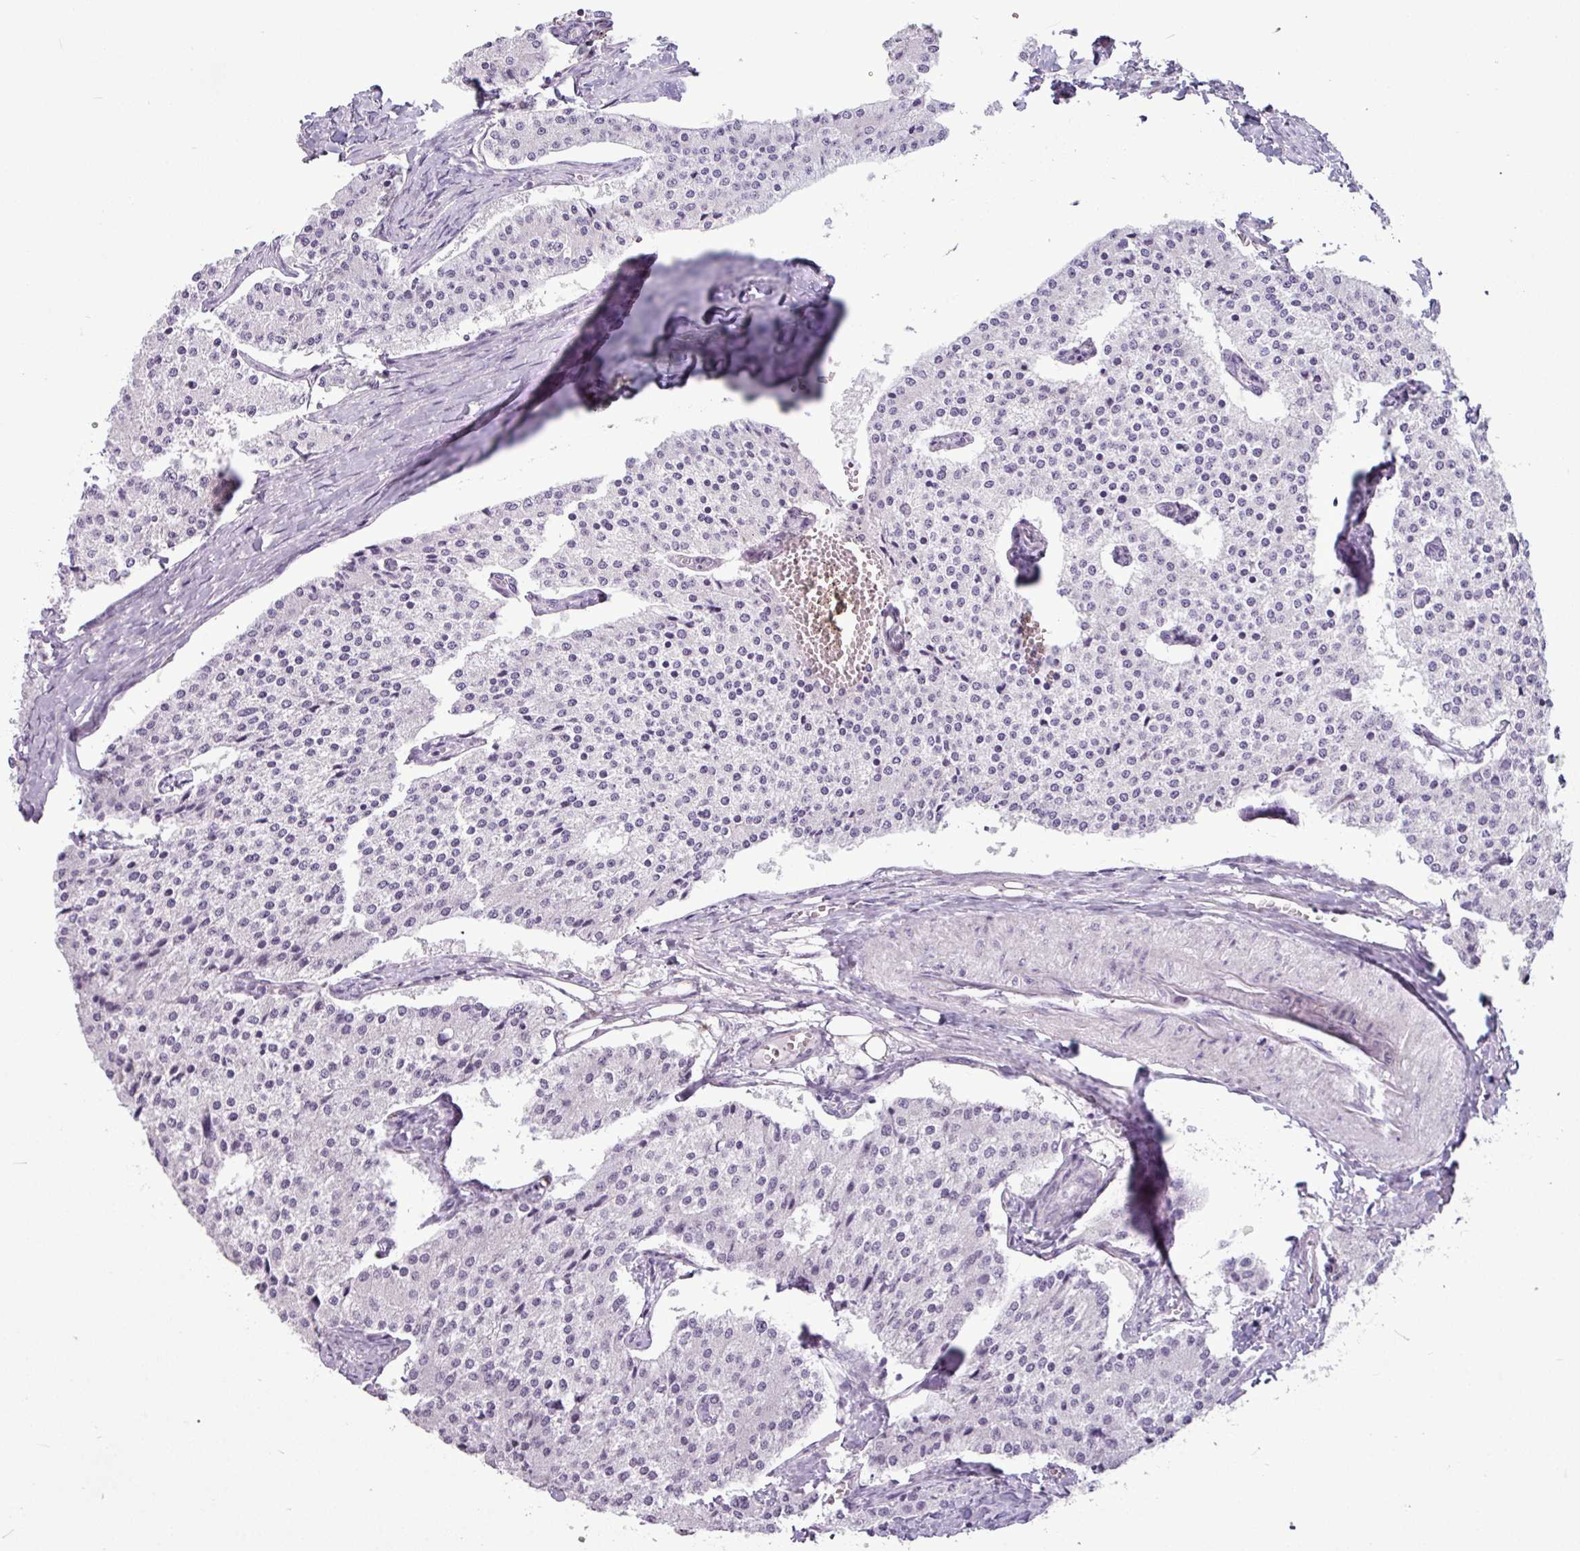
{"staining": {"intensity": "negative", "quantity": "none", "location": "none"}, "tissue": "carcinoid", "cell_type": "Tumor cells", "image_type": "cancer", "snomed": [{"axis": "morphology", "description": "Carcinoid, malignant, NOS"}, {"axis": "topography", "description": "Colon"}], "caption": "Tumor cells show no significant positivity in malignant carcinoid. (DAB (3,3'-diaminobenzidine) IHC visualized using brightfield microscopy, high magnification).", "gene": "AMY2A", "patient": {"sex": "female", "age": 52}}